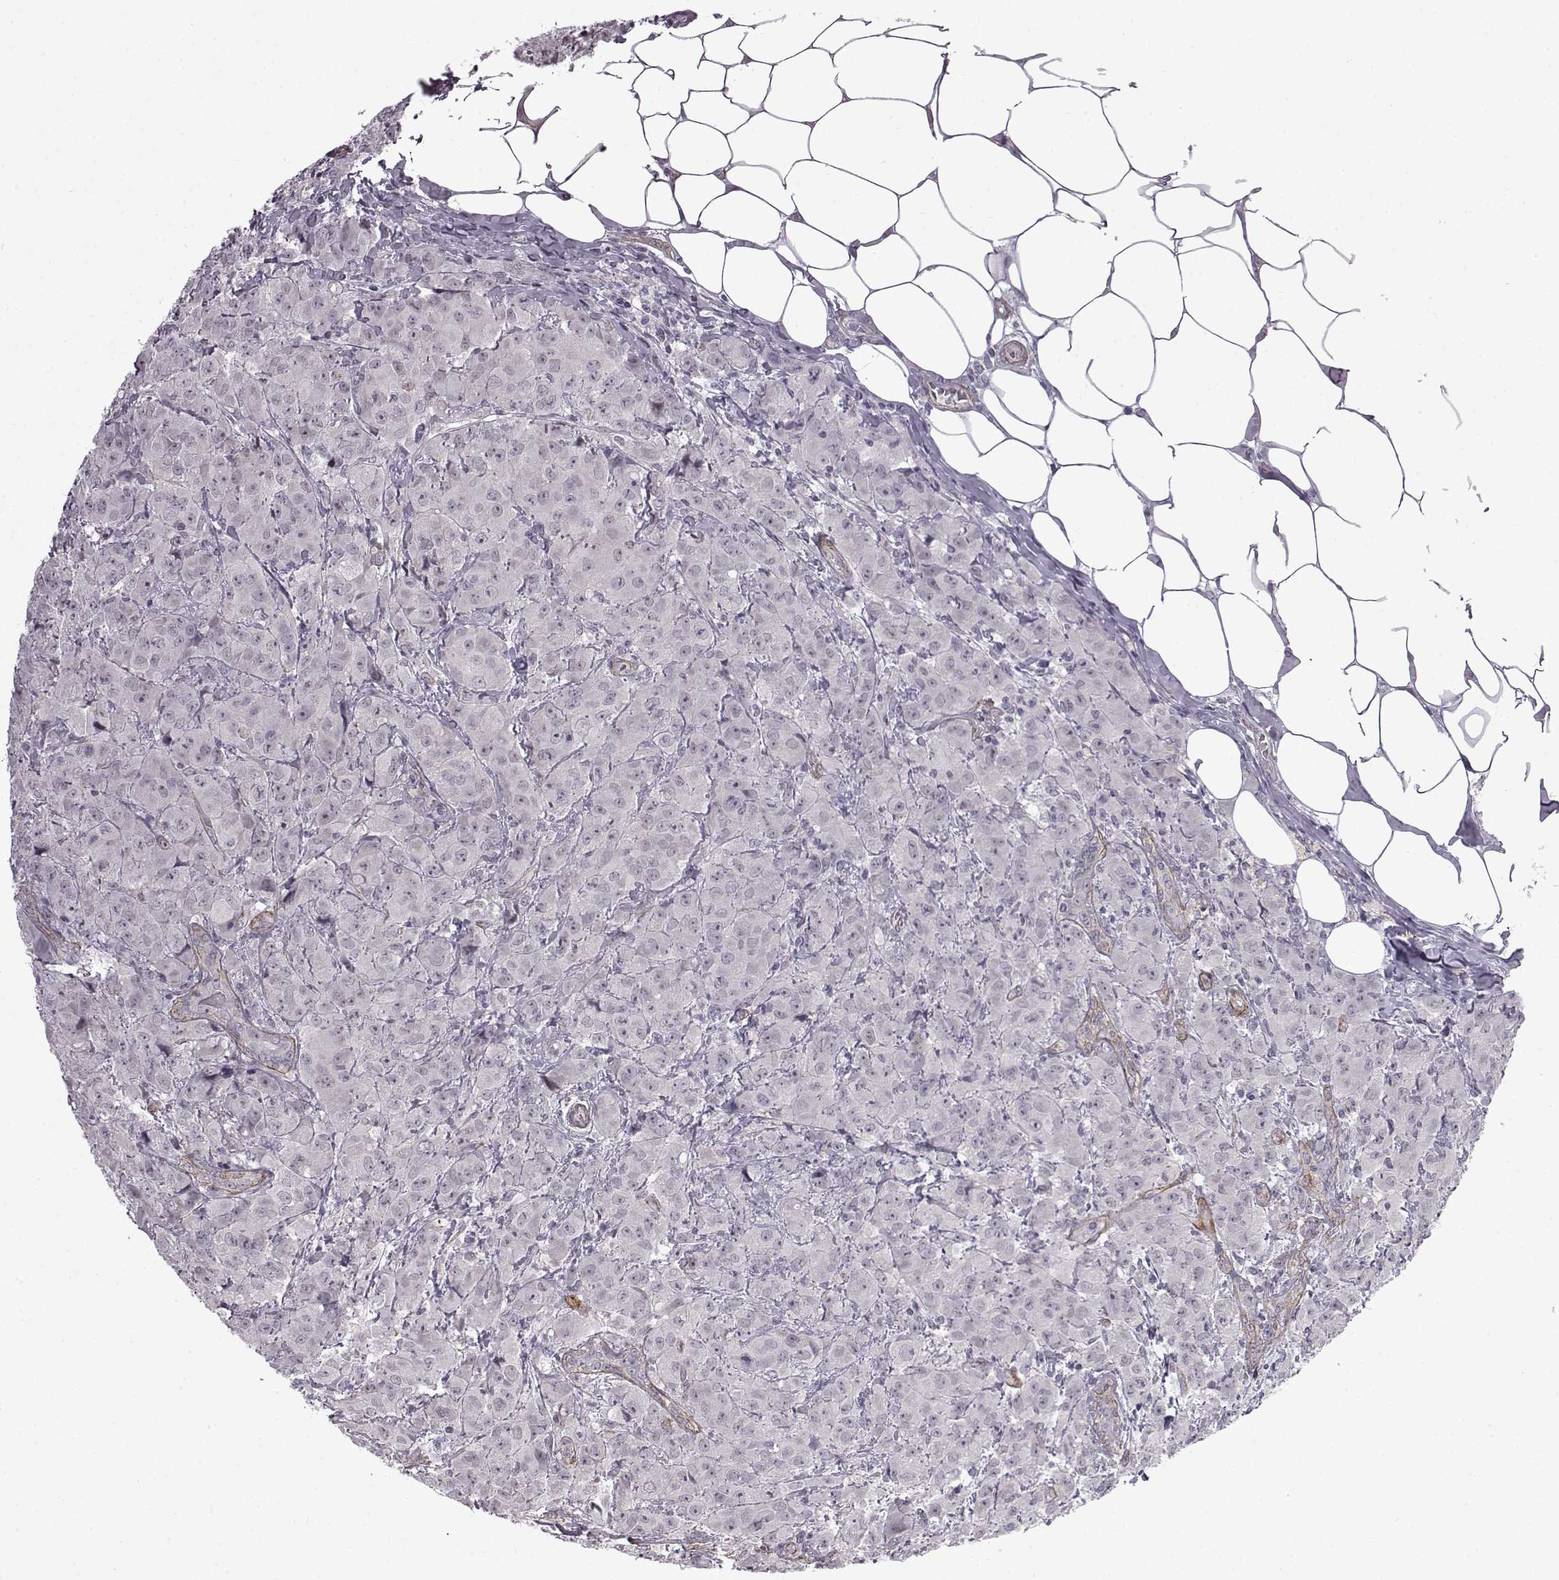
{"staining": {"intensity": "negative", "quantity": "none", "location": "none"}, "tissue": "breast cancer", "cell_type": "Tumor cells", "image_type": "cancer", "snomed": [{"axis": "morphology", "description": "Normal tissue, NOS"}, {"axis": "morphology", "description": "Duct carcinoma"}, {"axis": "topography", "description": "Breast"}], "caption": "Immunohistochemical staining of human invasive ductal carcinoma (breast) exhibits no significant positivity in tumor cells.", "gene": "SYNPO2", "patient": {"sex": "female", "age": 43}}